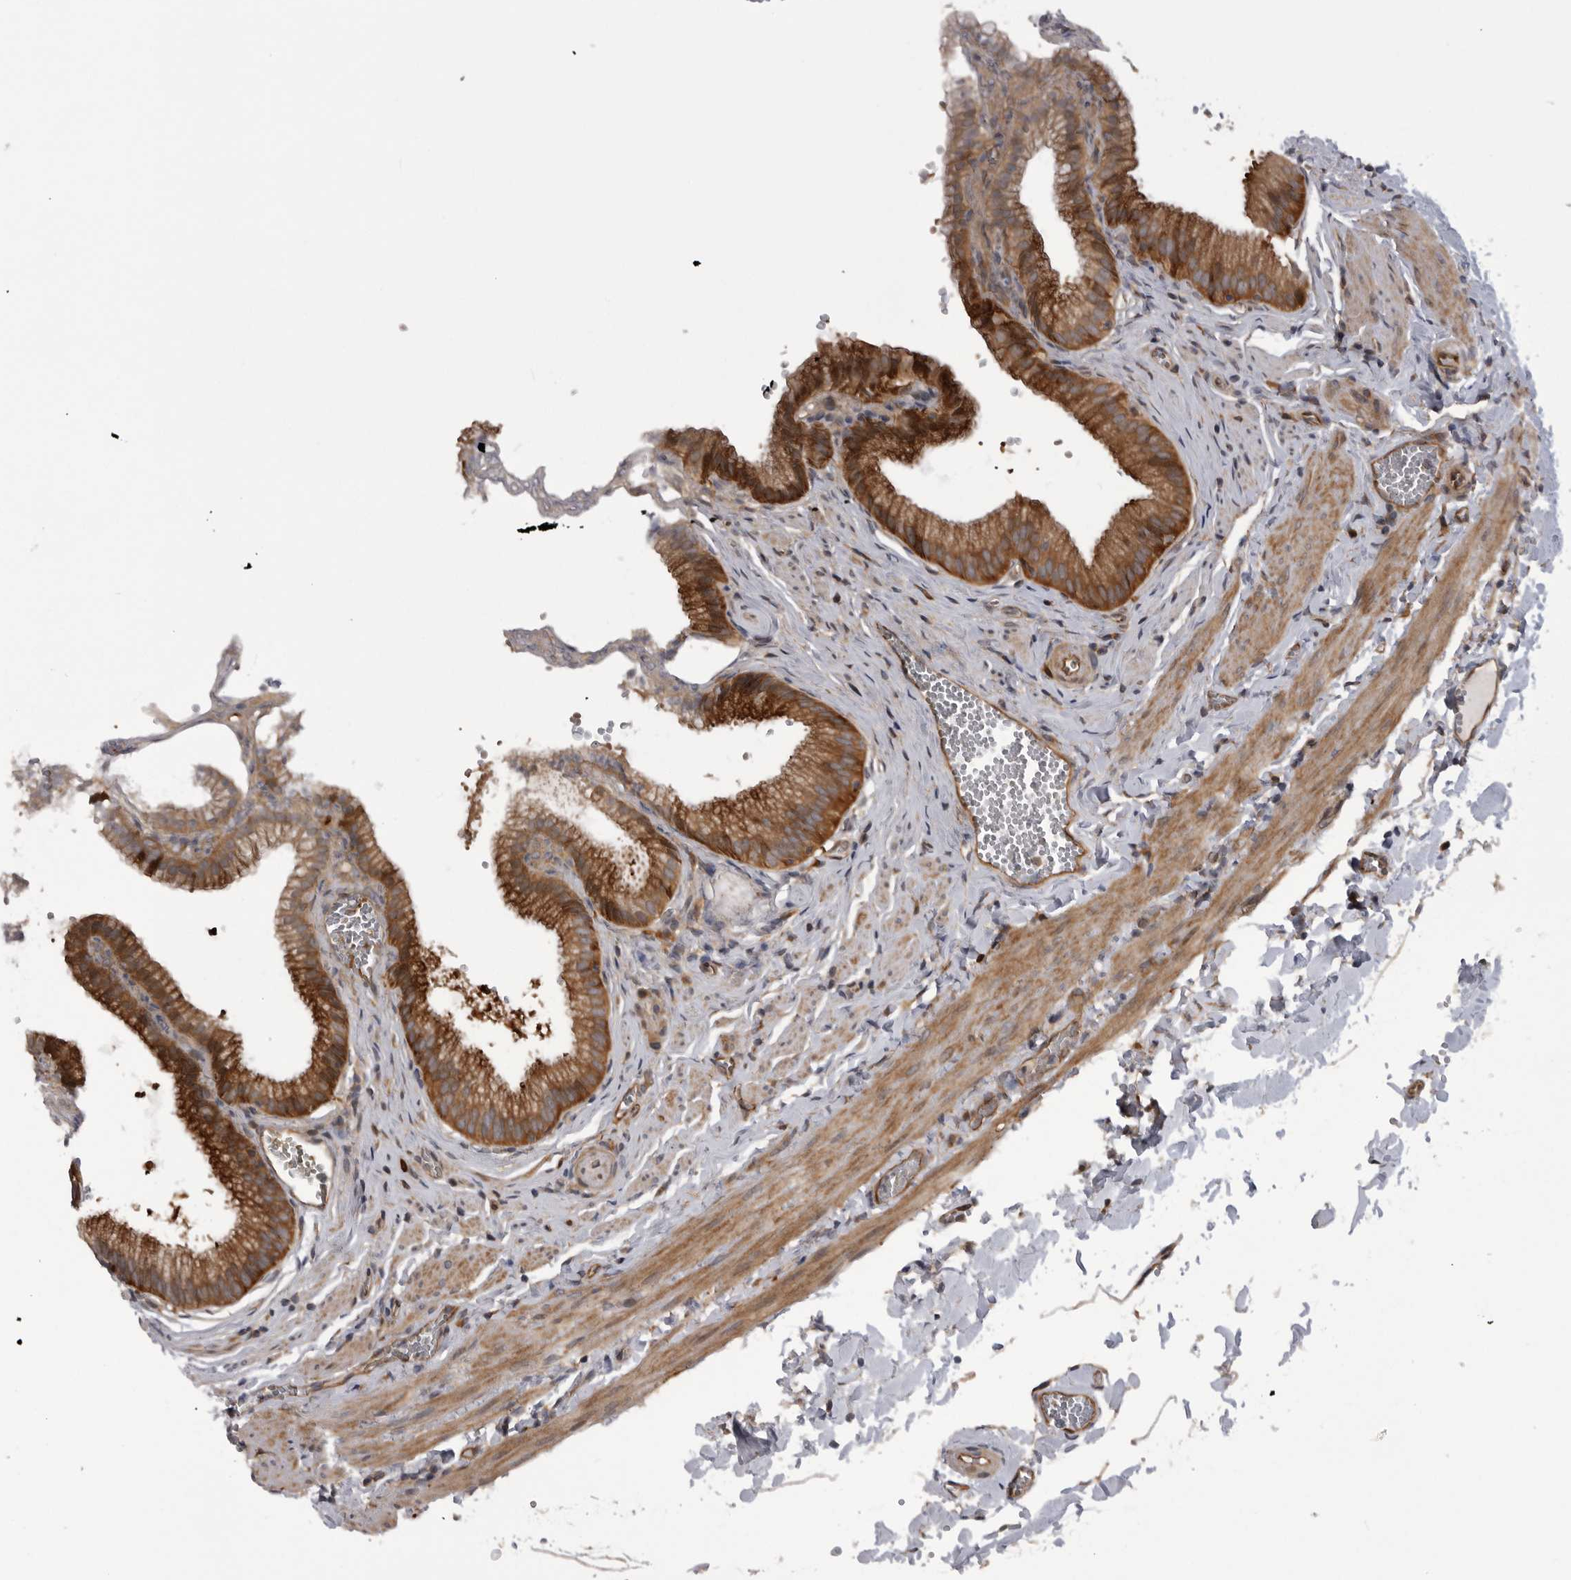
{"staining": {"intensity": "strong", "quantity": ">75%", "location": "cytoplasmic/membranous"}, "tissue": "gallbladder", "cell_type": "Glandular cells", "image_type": "normal", "snomed": [{"axis": "morphology", "description": "Normal tissue, NOS"}, {"axis": "topography", "description": "Gallbladder"}], "caption": "Gallbladder stained with a brown dye demonstrates strong cytoplasmic/membranous positive expression in about >75% of glandular cells.", "gene": "RAB3GAP2", "patient": {"sex": "male", "age": 38}}